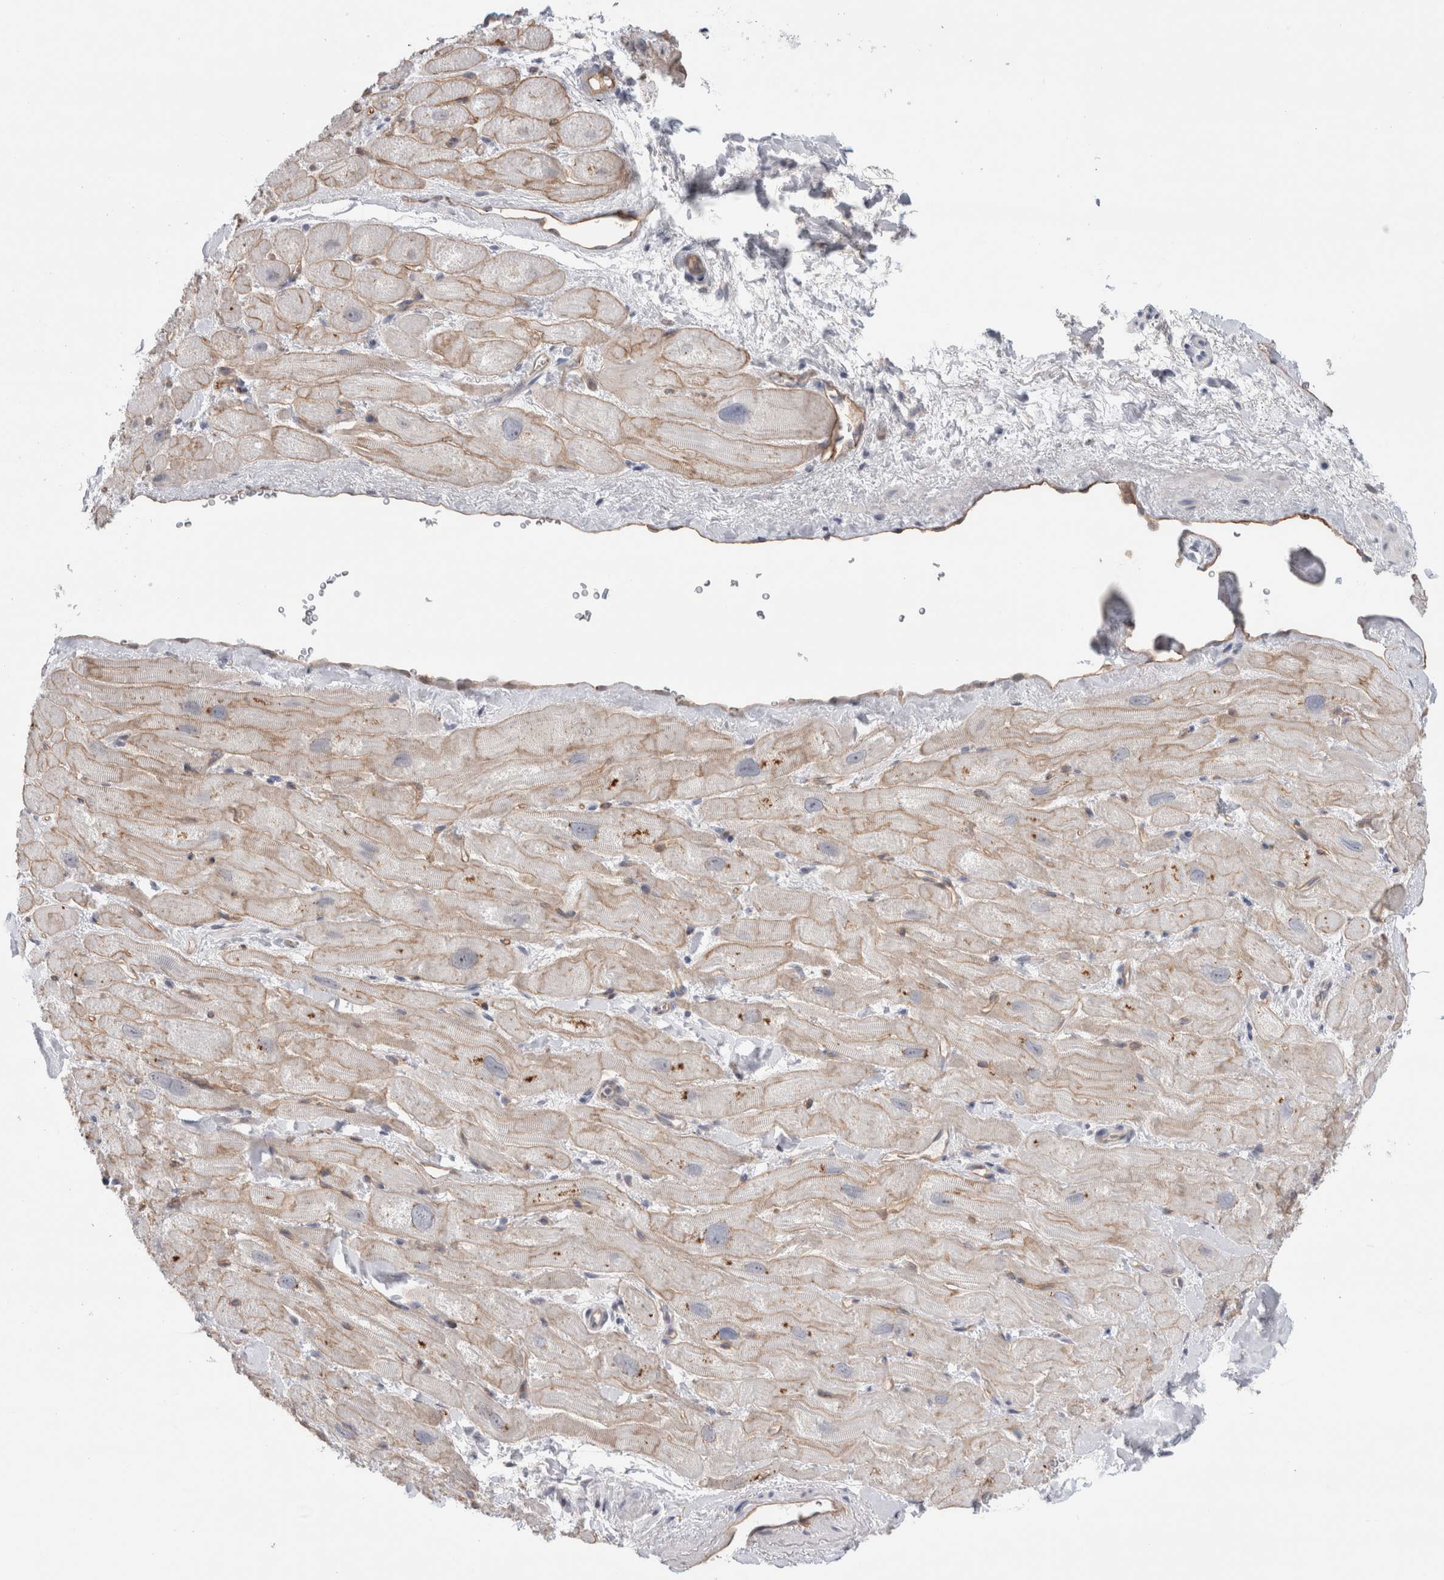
{"staining": {"intensity": "moderate", "quantity": "25%-75%", "location": "cytoplasmic/membranous"}, "tissue": "heart muscle", "cell_type": "Cardiomyocytes", "image_type": "normal", "snomed": [{"axis": "morphology", "description": "Normal tissue, NOS"}, {"axis": "topography", "description": "Heart"}], "caption": "A medium amount of moderate cytoplasmic/membranous staining is appreciated in approximately 25%-75% of cardiomyocytes in benign heart muscle.", "gene": "ANKMY1", "patient": {"sex": "male", "age": 49}}